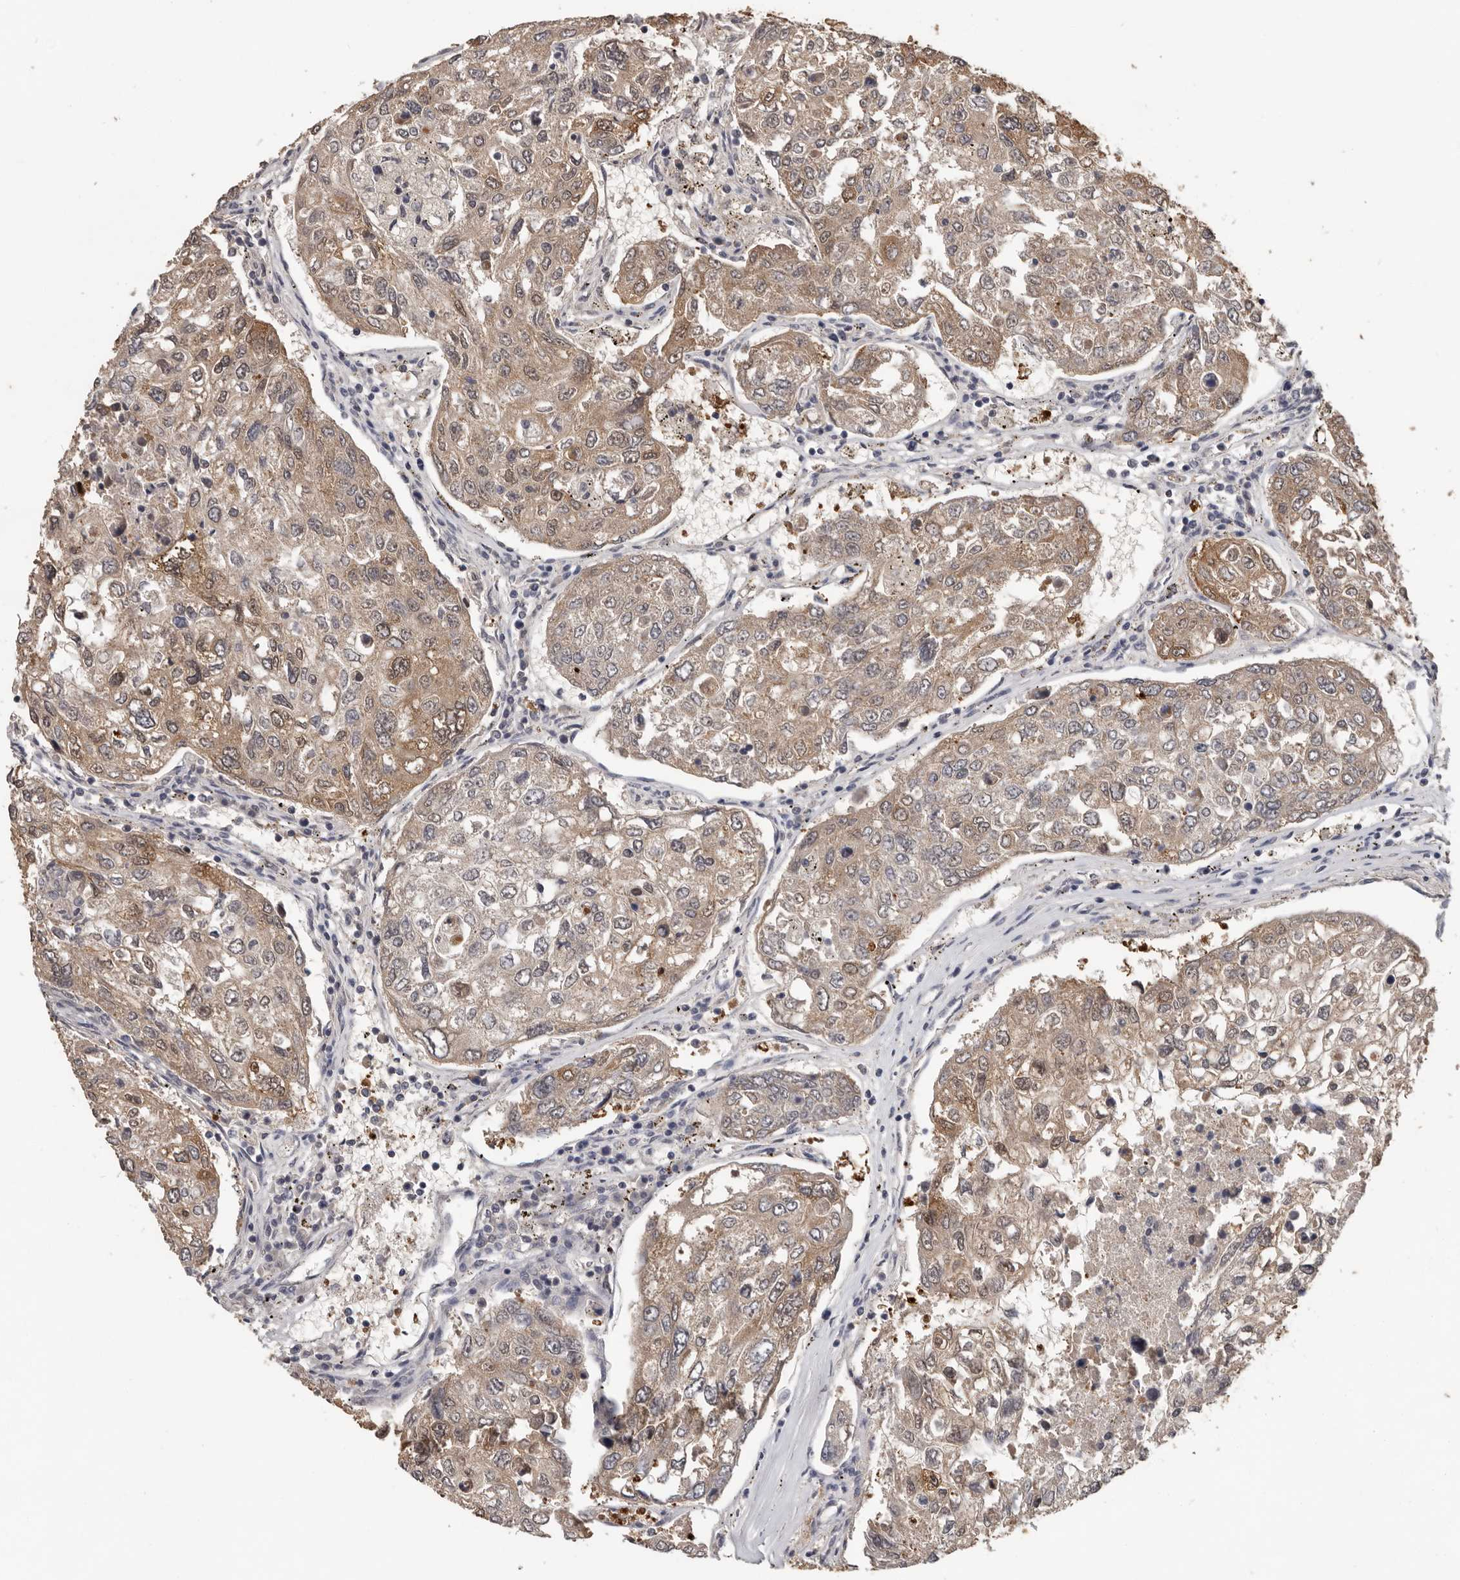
{"staining": {"intensity": "moderate", "quantity": ">75%", "location": "cytoplasmic/membranous,nuclear"}, "tissue": "urothelial cancer", "cell_type": "Tumor cells", "image_type": "cancer", "snomed": [{"axis": "morphology", "description": "Urothelial carcinoma, High grade"}, {"axis": "topography", "description": "Lymph node"}, {"axis": "topography", "description": "Urinary bladder"}], "caption": "Tumor cells demonstrate medium levels of moderate cytoplasmic/membranous and nuclear expression in approximately >75% of cells in human urothelial cancer.", "gene": "MTF1", "patient": {"sex": "male", "age": 51}}